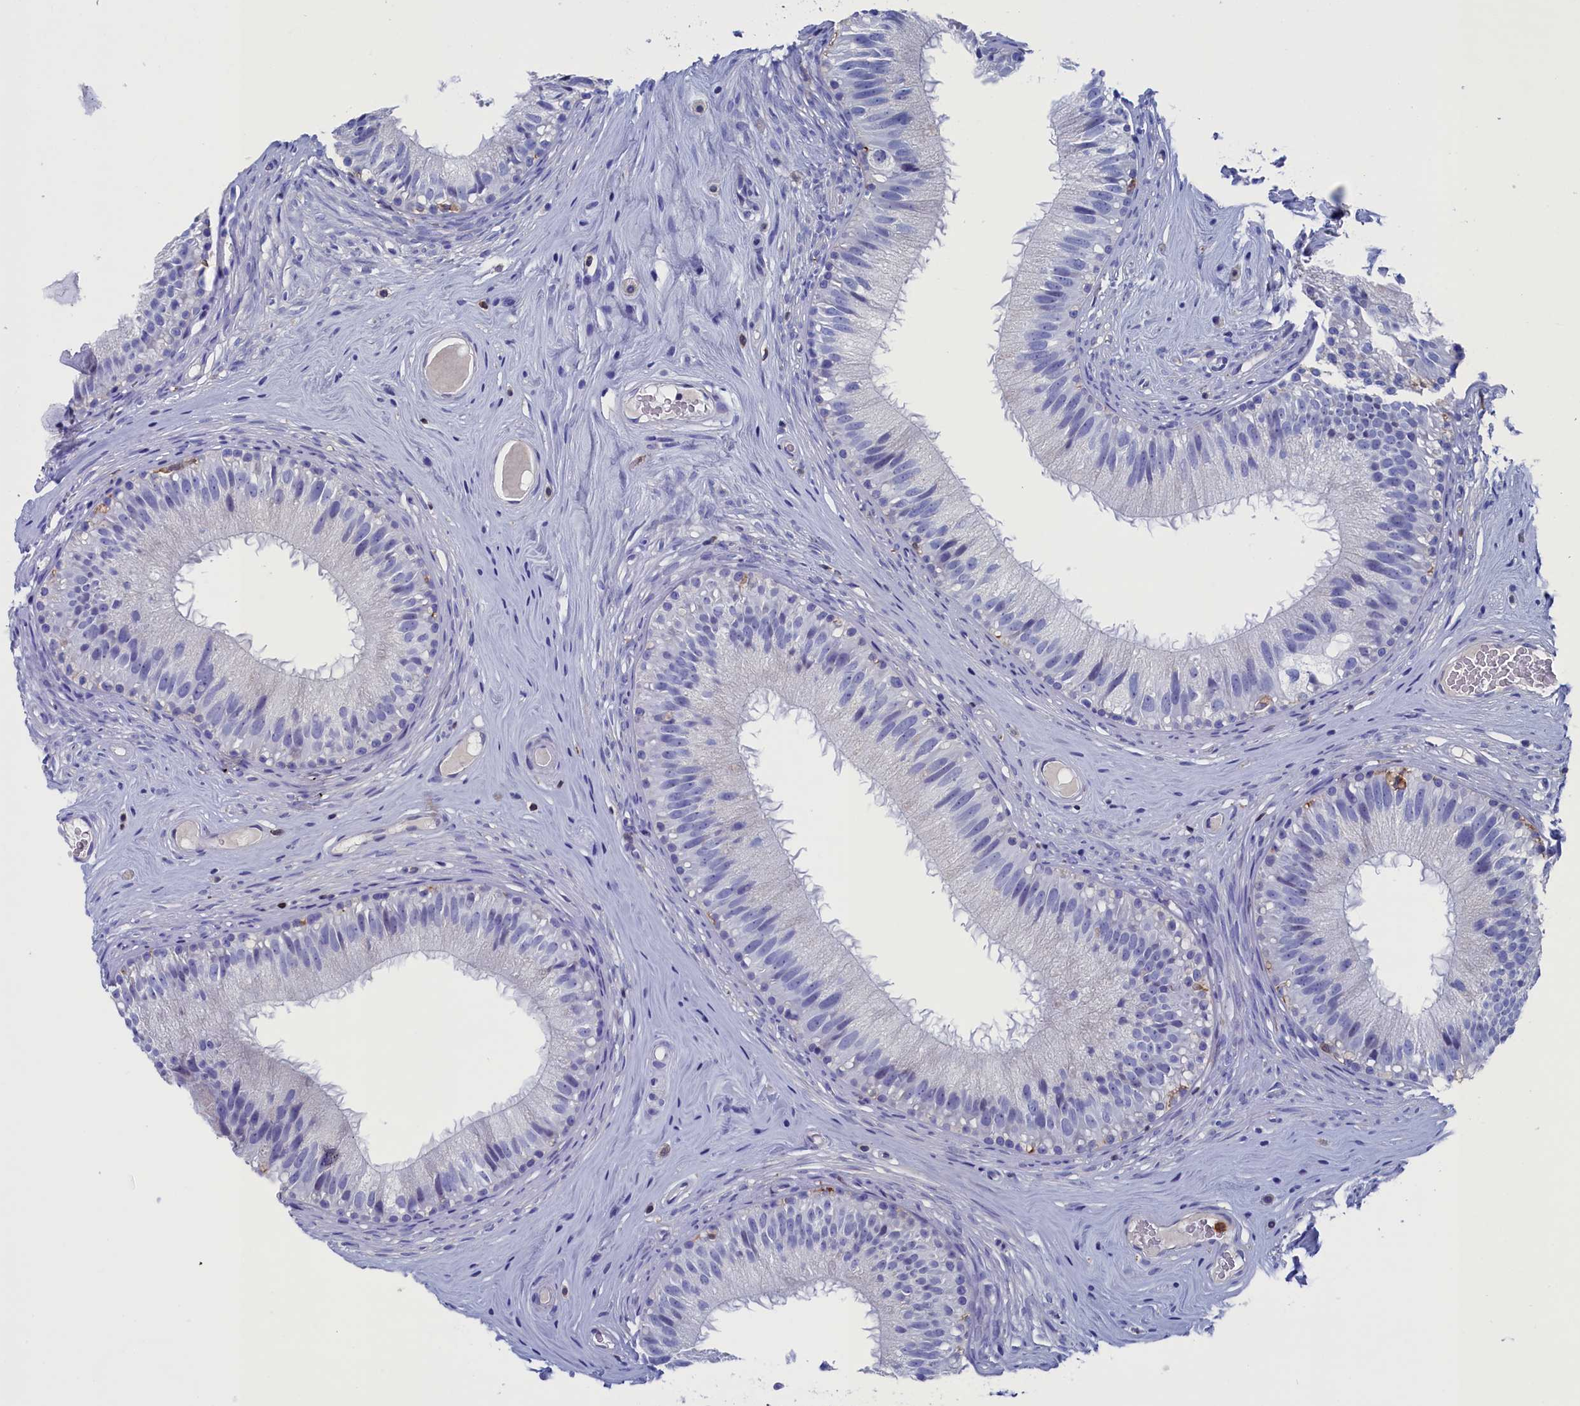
{"staining": {"intensity": "moderate", "quantity": "<25%", "location": "cytoplasmic/membranous"}, "tissue": "epididymis", "cell_type": "Glandular cells", "image_type": "normal", "snomed": [{"axis": "morphology", "description": "Normal tissue, NOS"}, {"axis": "topography", "description": "Epididymis"}], "caption": "Epididymis stained for a protein (brown) displays moderate cytoplasmic/membranous positive expression in approximately <25% of glandular cells.", "gene": "TYROBP", "patient": {"sex": "male", "age": 45}}